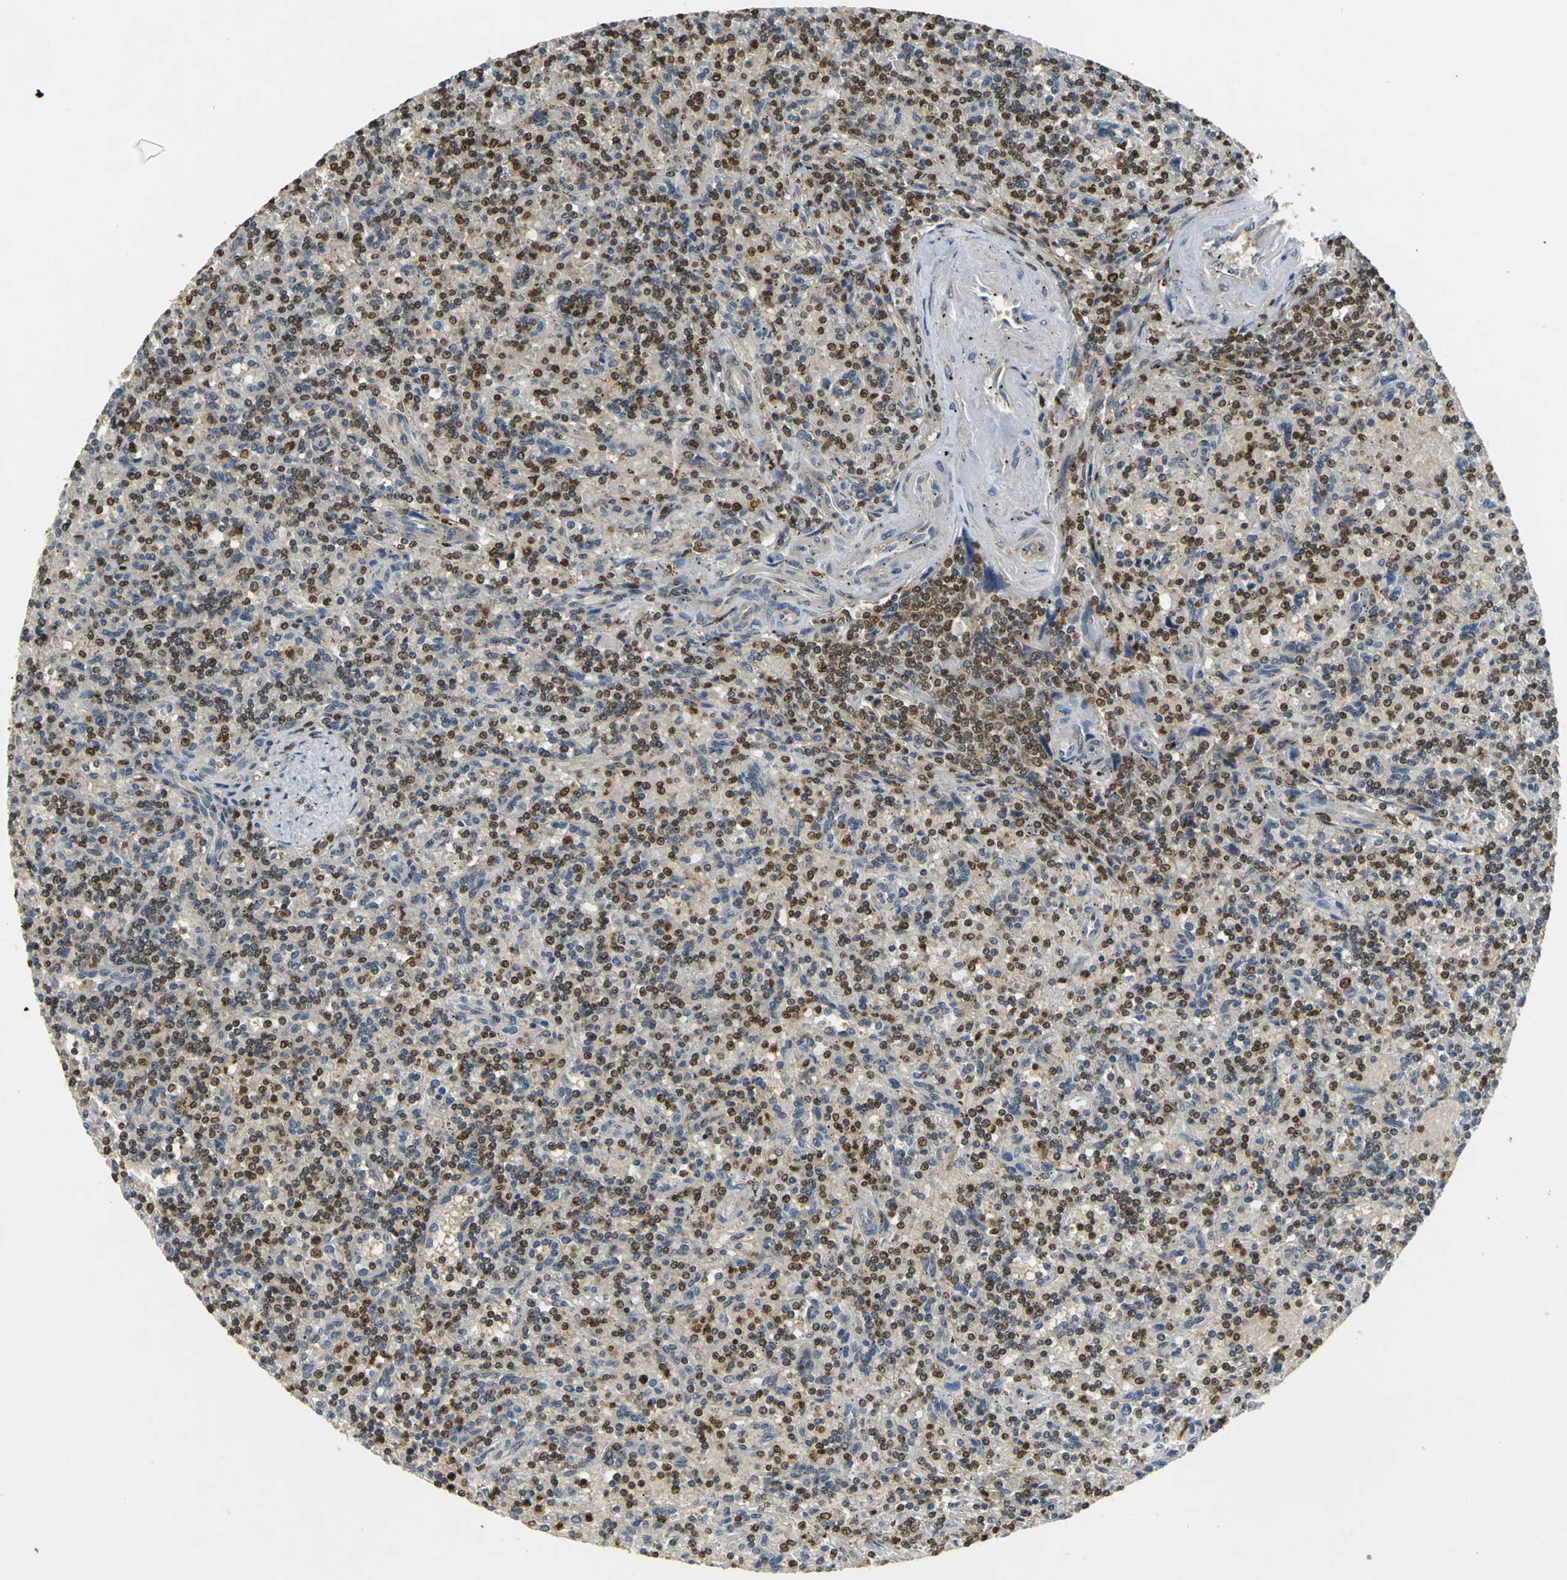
{"staining": {"intensity": "moderate", "quantity": ">75%", "location": "cytoplasmic/membranous,nuclear"}, "tissue": "lymphoma", "cell_type": "Tumor cells", "image_type": "cancer", "snomed": [{"axis": "morphology", "description": "Malignant lymphoma, non-Hodgkin's type, Low grade"}, {"axis": "topography", "description": "Spleen"}], "caption": "Low-grade malignant lymphoma, non-Hodgkin's type stained with a brown dye displays moderate cytoplasmic/membranous and nuclear positive staining in approximately >75% of tumor cells.", "gene": "AHR", "patient": {"sex": "male", "age": 73}}